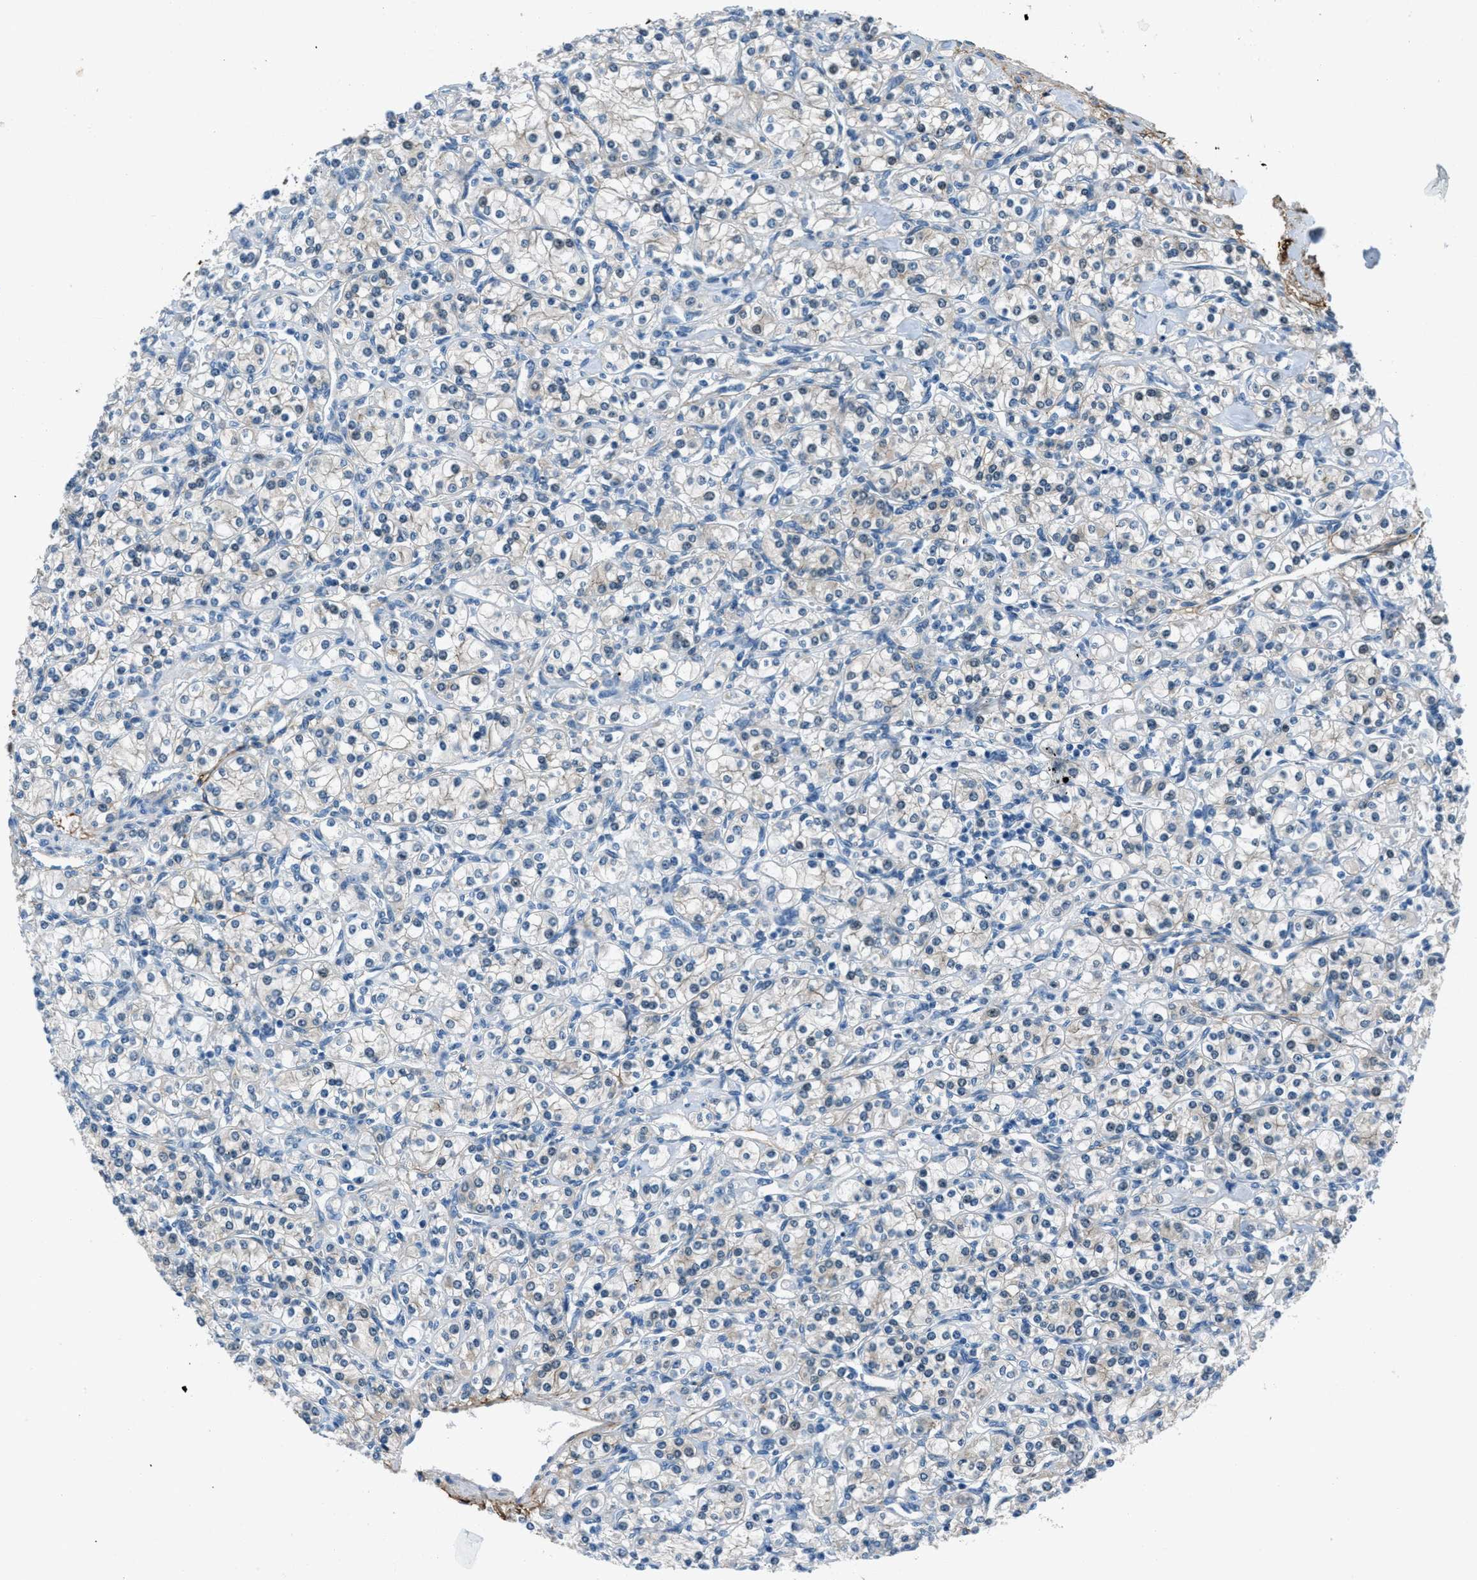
{"staining": {"intensity": "negative", "quantity": "none", "location": "none"}, "tissue": "renal cancer", "cell_type": "Tumor cells", "image_type": "cancer", "snomed": [{"axis": "morphology", "description": "Adenocarcinoma, NOS"}, {"axis": "topography", "description": "Kidney"}], "caption": "A micrograph of human renal cancer (adenocarcinoma) is negative for staining in tumor cells.", "gene": "FBN1", "patient": {"sex": "male", "age": 77}}